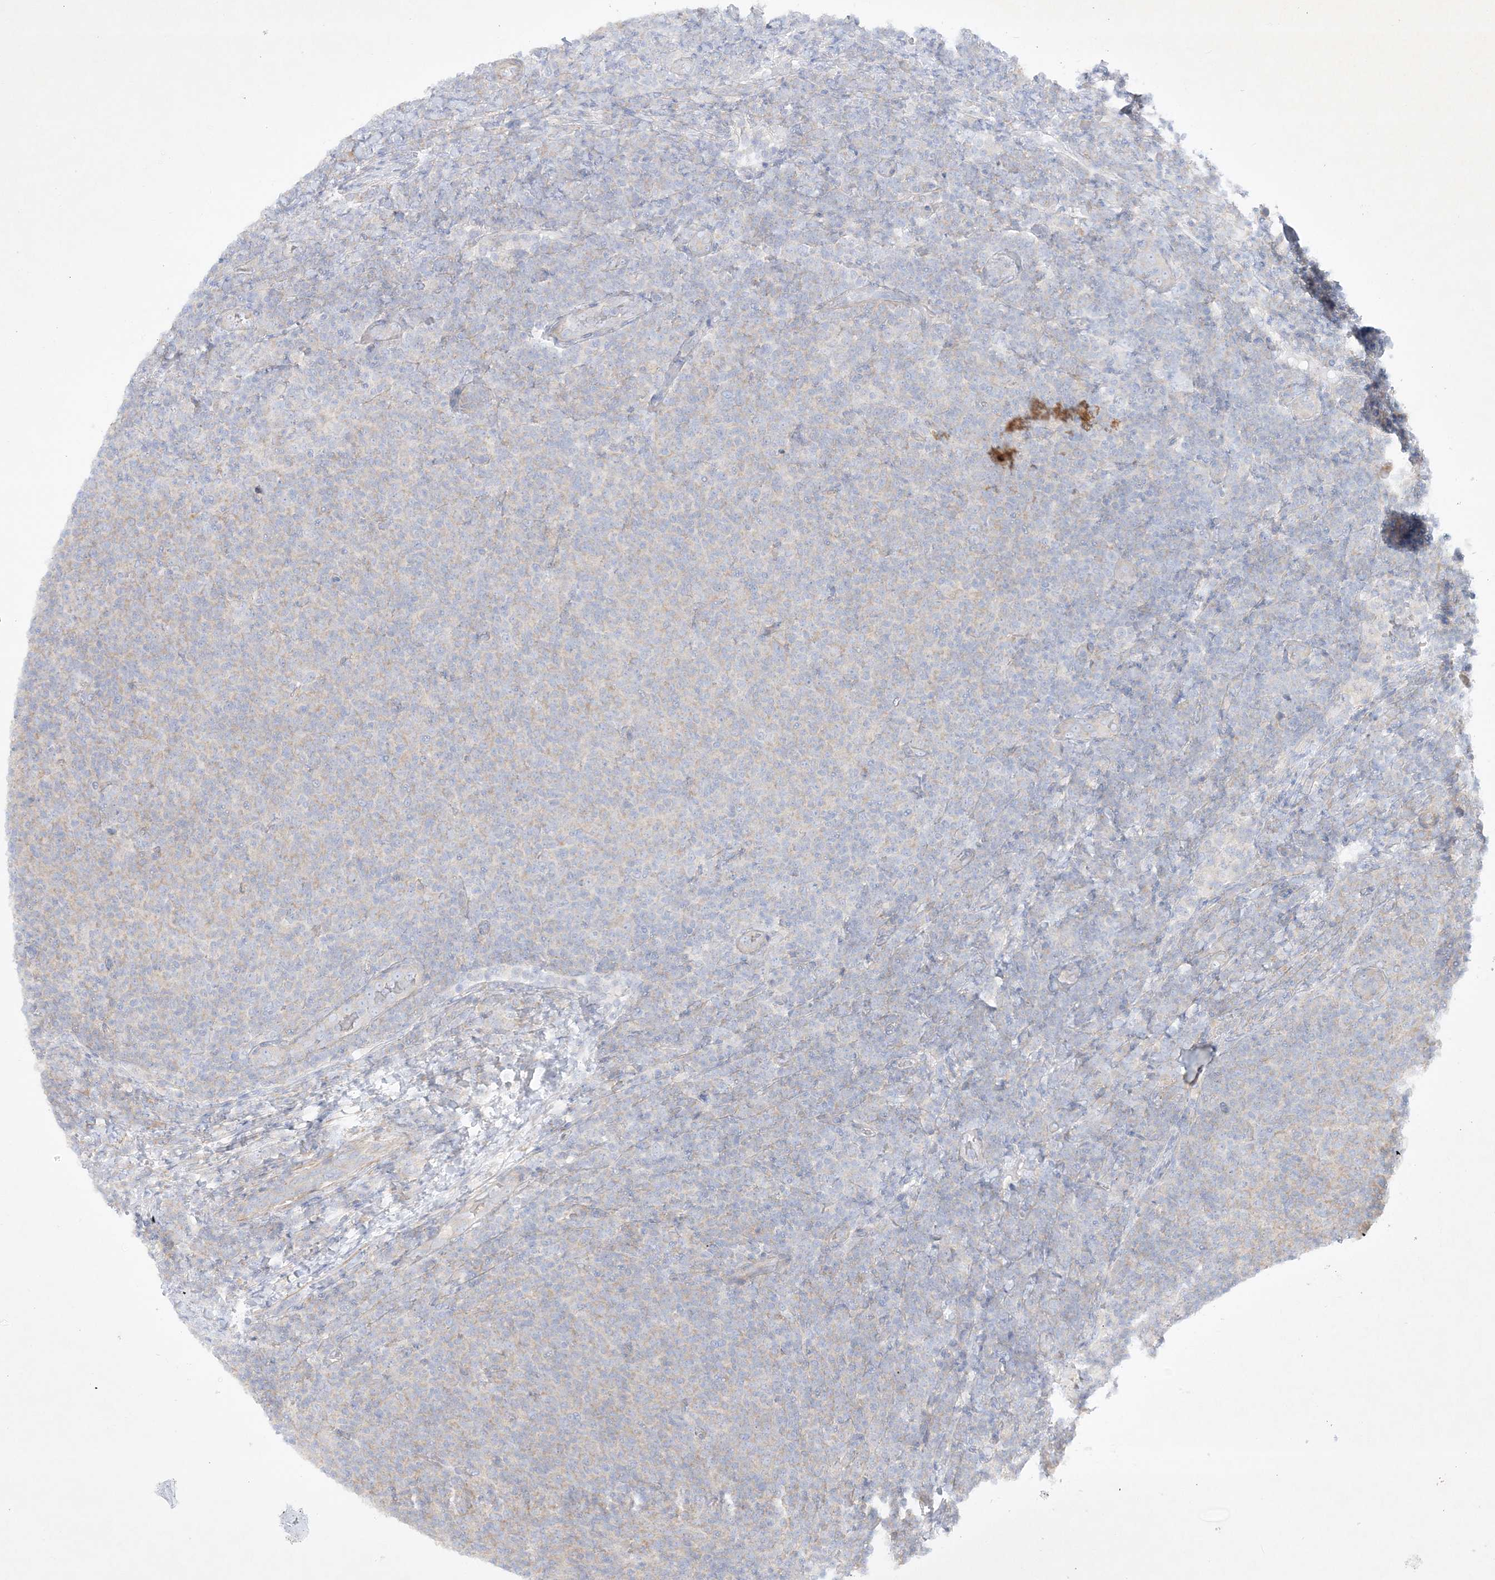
{"staining": {"intensity": "negative", "quantity": "none", "location": "none"}, "tissue": "lymphoma", "cell_type": "Tumor cells", "image_type": "cancer", "snomed": [{"axis": "morphology", "description": "Malignant lymphoma, non-Hodgkin's type, Low grade"}, {"axis": "topography", "description": "Lymph node"}], "caption": "Immunohistochemistry (IHC) histopathology image of human malignant lymphoma, non-Hodgkin's type (low-grade) stained for a protein (brown), which demonstrates no expression in tumor cells. (DAB (3,3'-diaminobenzidine) IHC visualized using brightfield microscopy, high magnification).", "gene": "FARSB", "patient": {"sex": "male", "age": 66}}